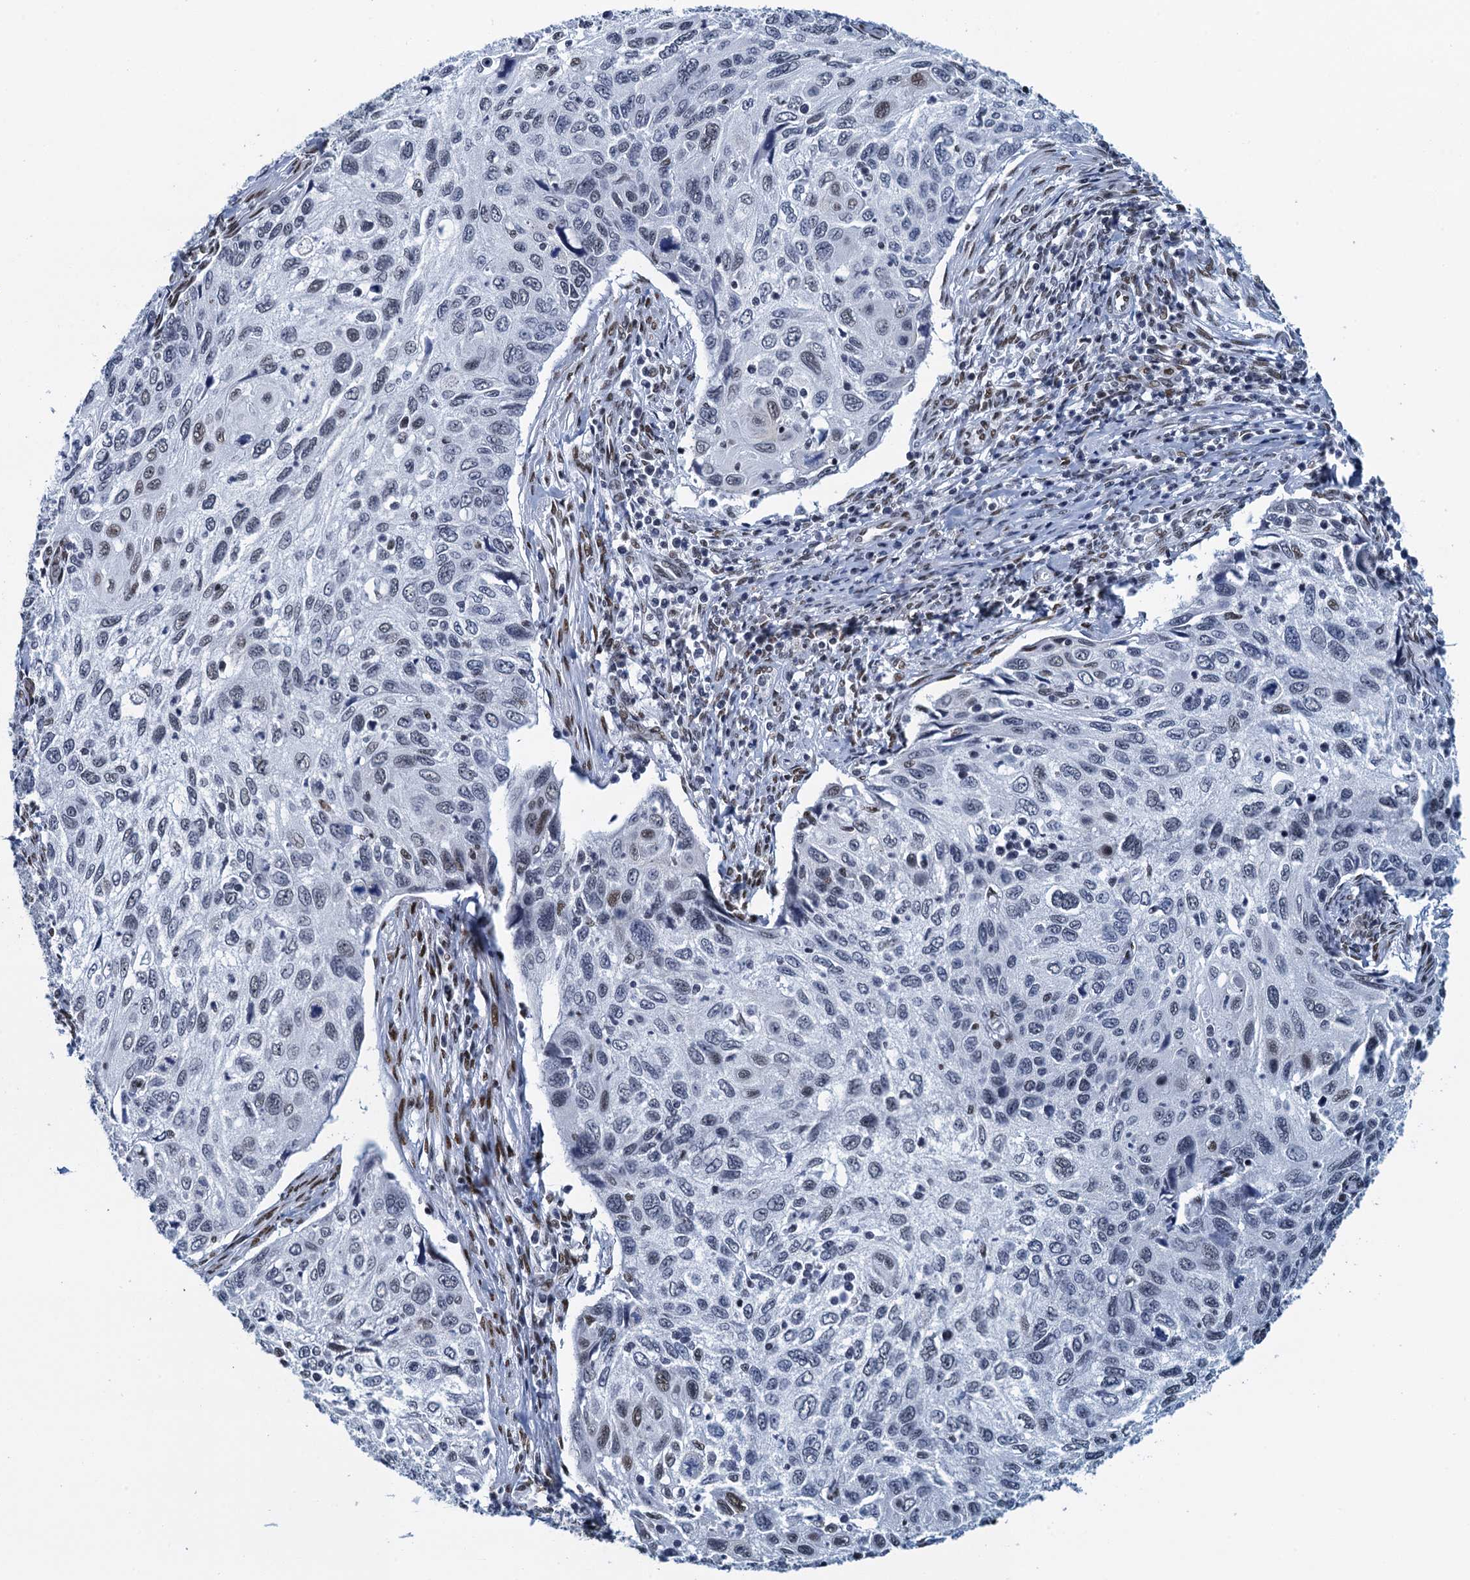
{"staining": {"intensity": "weak", "quantity": "<25%", "location": "nuclear"}, "tissue": "cervical cancer", "cell_type": "Tumor cells", "image_type": "cancer", "snomed": [{"axis": "morphology", "description": "Squamous cell carcinoma, NOS"}, {"axis": "topography", "description": "Cervix"}], "caption": "Immunohistochemical staining of human cervical cancer (squamous cell carcinoma) demonstrates no significant positivity in tumor cells.", "gene": "HNRNPUL2", "patient": {"sex": "female", "age": 70}}